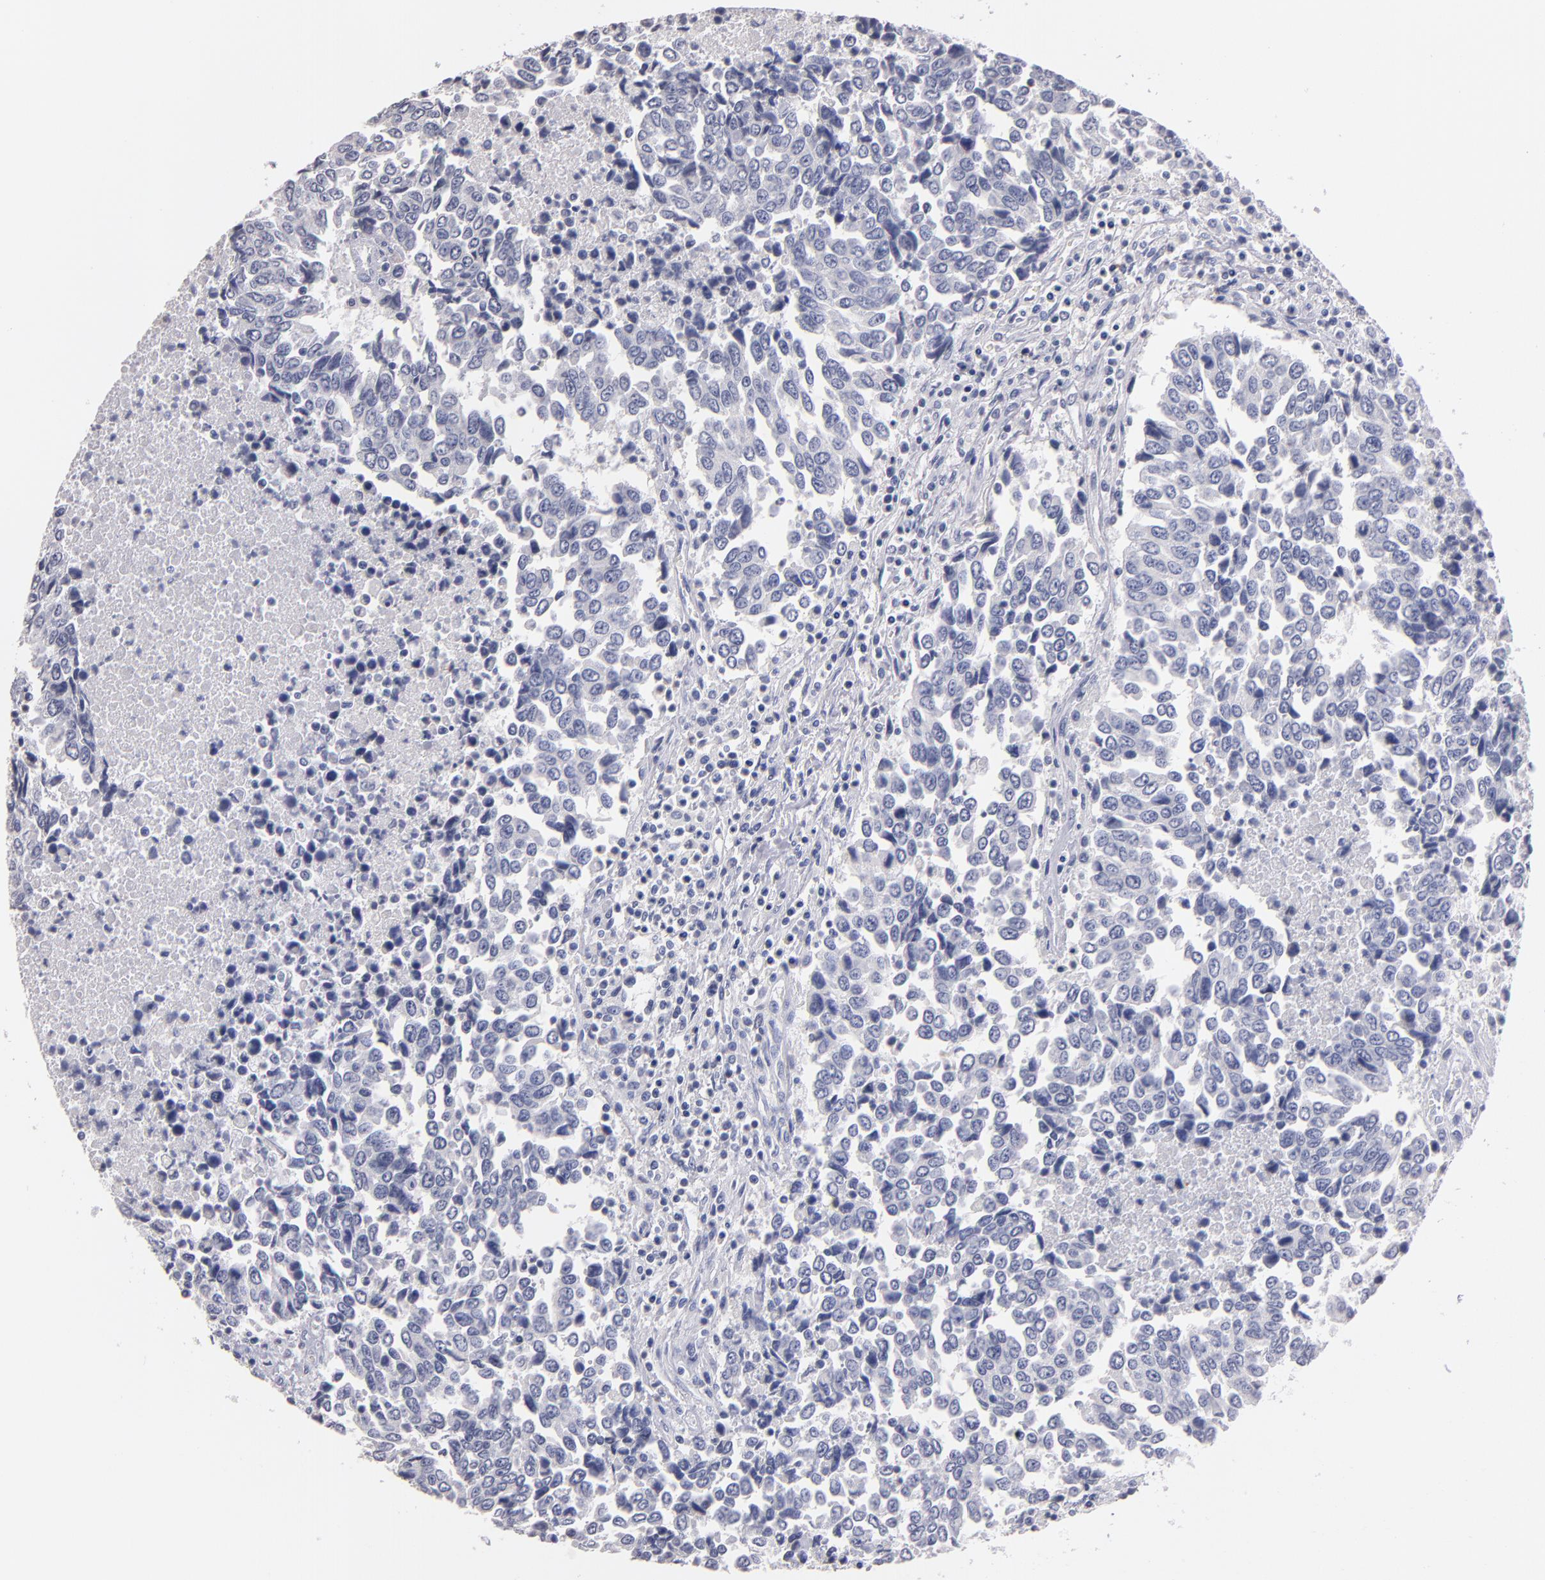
{"staining": {"intensity": "negative", "quantity": "none", "location": "none"}, "tissue": "urothelial cancer", "cell_type": "Tumor cells", "image_type": "cancer", "snomed": [{"axis": "morphology", "description": "Urothelial carcinoma, High grade"}, {"axis": "topography", "description": "Urinary bladder"}], "caption": "Urothelial cancer was stained to show a protein in brown. There is no significant positivity in tumor cells.", "gene": "SOX10", "patient": {"sex": "male", "age": 86}}